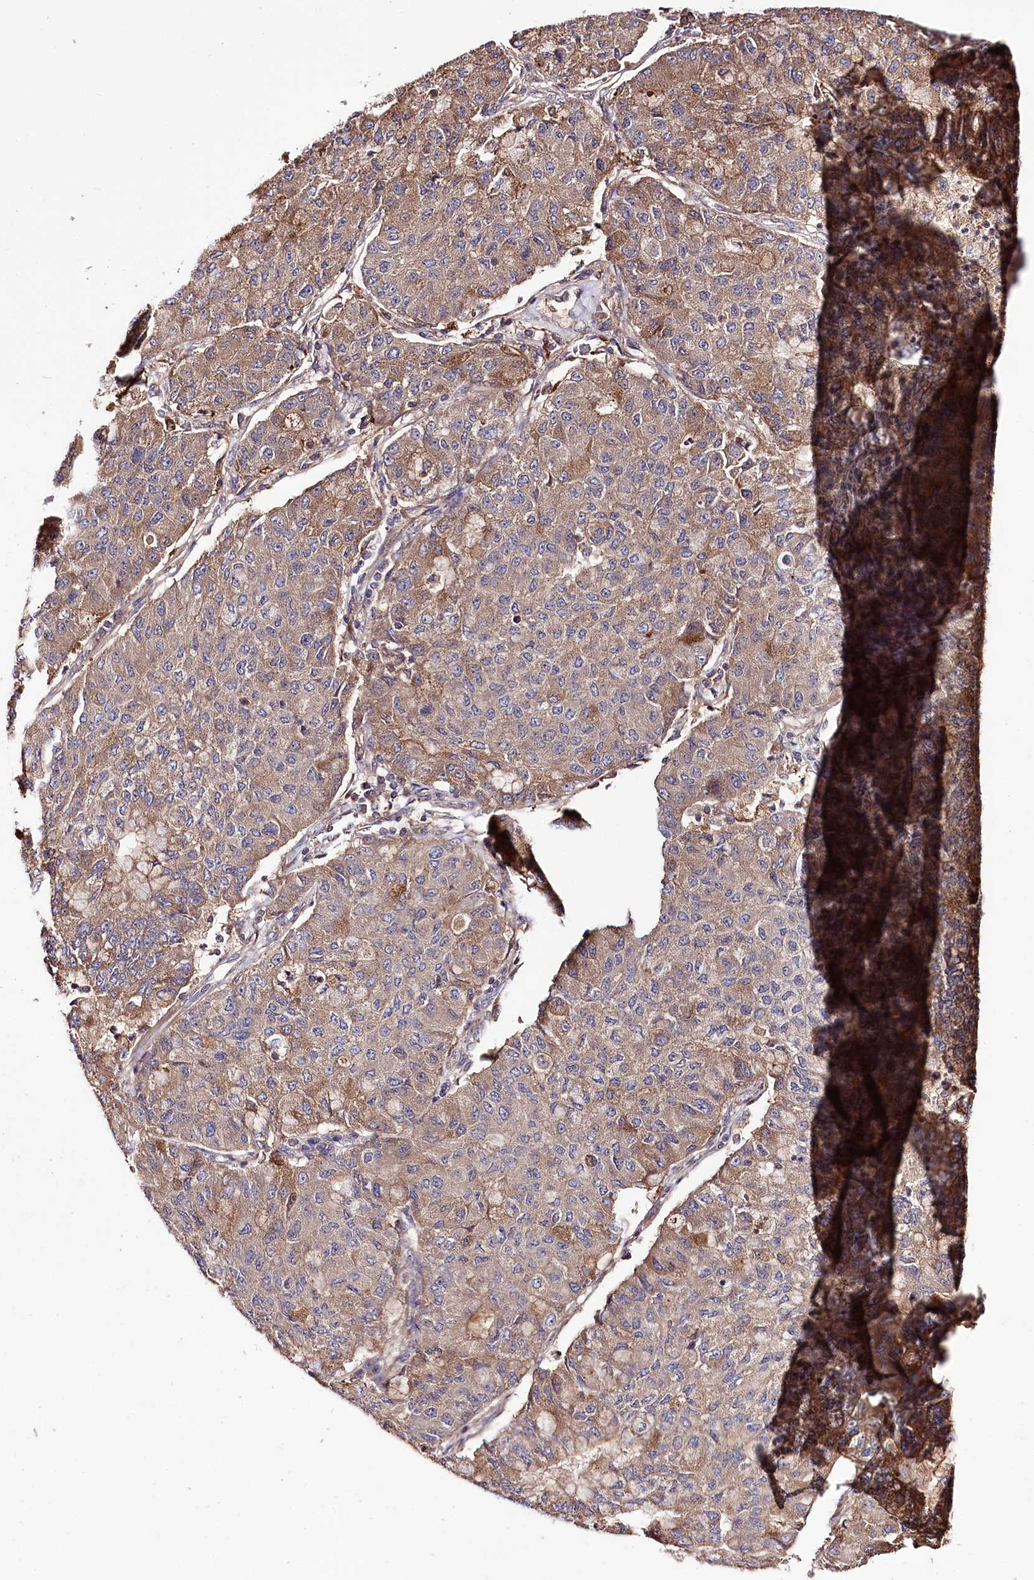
{"staining": {"intensity": "moderate", "quantity": "25%-75%", "location": "cytoplasmic/membranous"}, "tissue": "lung cancer", "cell_type": "Tumor cells", "image_type": "cancer", "snomed": [{"axis": "morphology", "description": "Squamous cell carcinoma, NOS"}, {"axis": "topography", "description": "Lung"}], "caption": "A photomicrograph showing moderate cytoplasmic/membranous staining in about 25%-75% of tumor cells in lung cancer, as visualized by brown immunohistochemical staining.", "gene": "WWC1", "patient": {"sex": "male", "age": 74}}